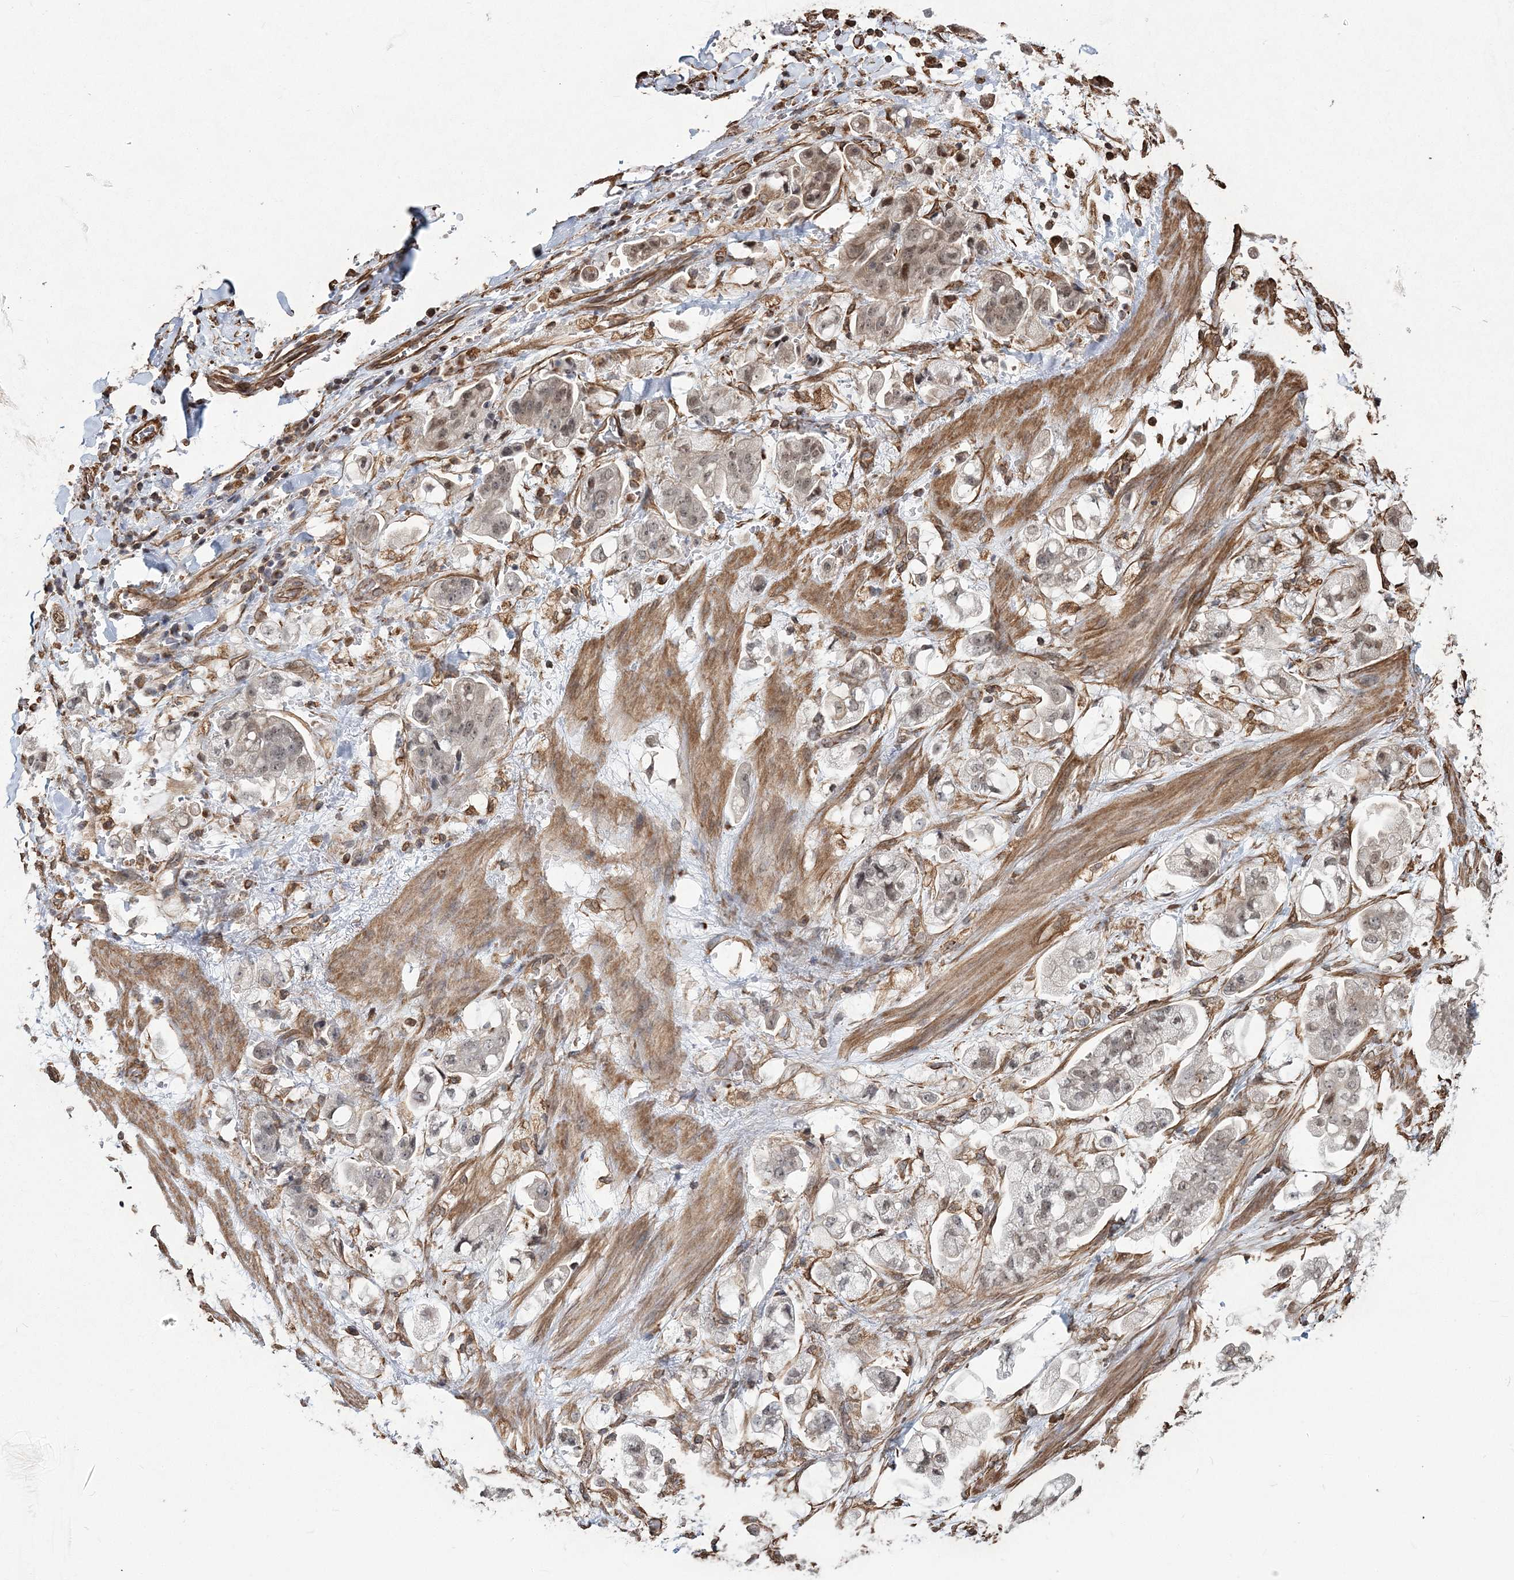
{"staining": {"intensity": "weak", "quantity": "25%-75%", "location": "nuclear"}, "tissue": "stomach cancer", "cell_type": "Tumor cells", "image_type": "cancer", "snomed": [{"axis": "morphology", "description": "Adenocarcinoma, NOS"}, {"axis": "topography", "description": "Stomach"}], "caption": "Immunohistochemistry histopathology image of human stomach cancer stained for a protein (brown), which shows low levels of weak nuclear positivity in about 25%-75% of tumor cells.", "gene": "ATP11B", "patient": {"sex": "male", "age": 62}}